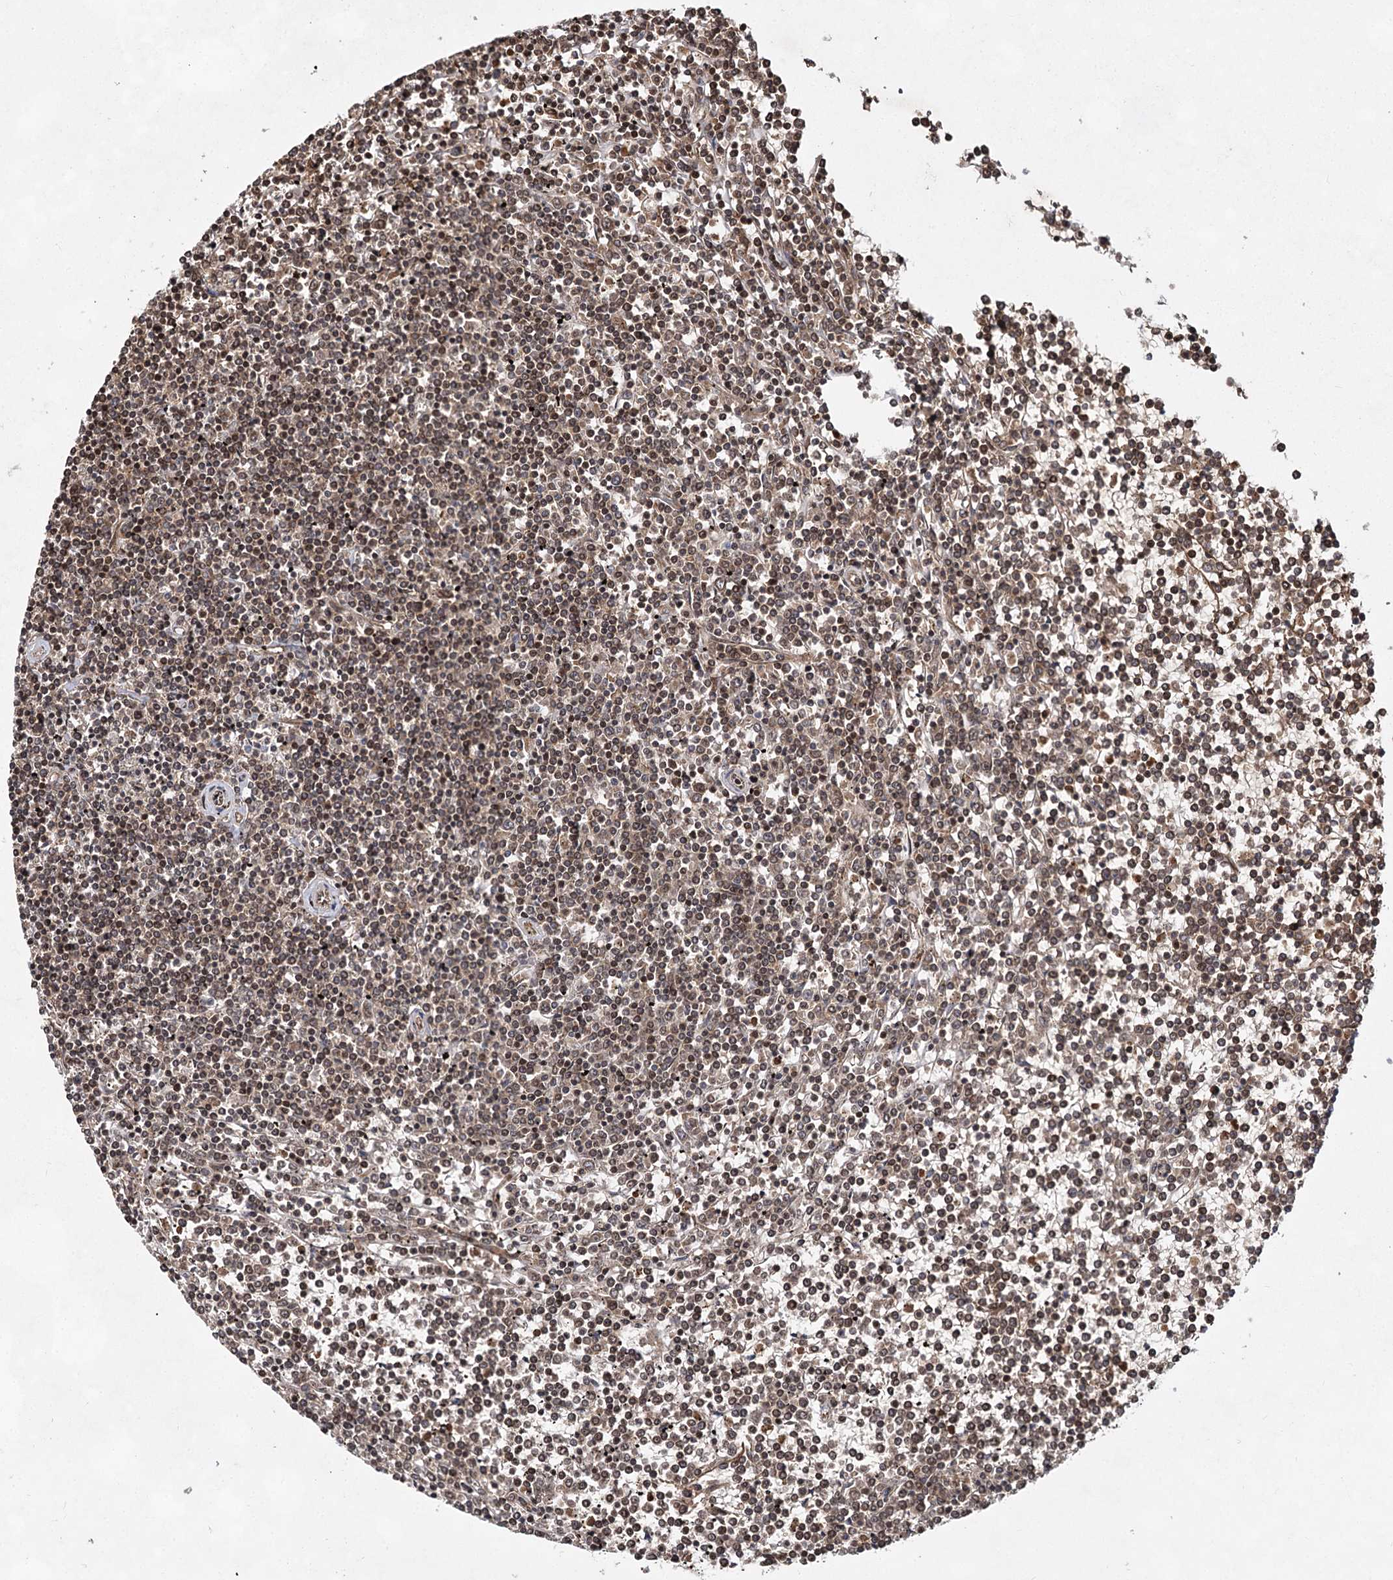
{"staining": {"intensity": "moderate", "quantity": ">75%", "location": "cytoplasmic/membranous"}, "tissue": "lymphoma", "cell_type": "Tumor cells", "image_type": "cancer", "snomed": [{"axis": "morphology", "description": "Malignant lymphoma, non-Hodgkin's type, Low grade"}, {"axis": "topography", "description": "Spleen"}], "caption": "Immunohistochemistry (IHC) image of neoplastic tissue: human lymphoma stained using immunohistochemistry exhibits medium levels of moderate protein expression localized specifically in the cytoplasmic/membranous of tumor cells, appearing as a cytoplasmic/membranous brown color.", "gene": "IQSEC1", "patient": {"sex": "female", "age": 19}}